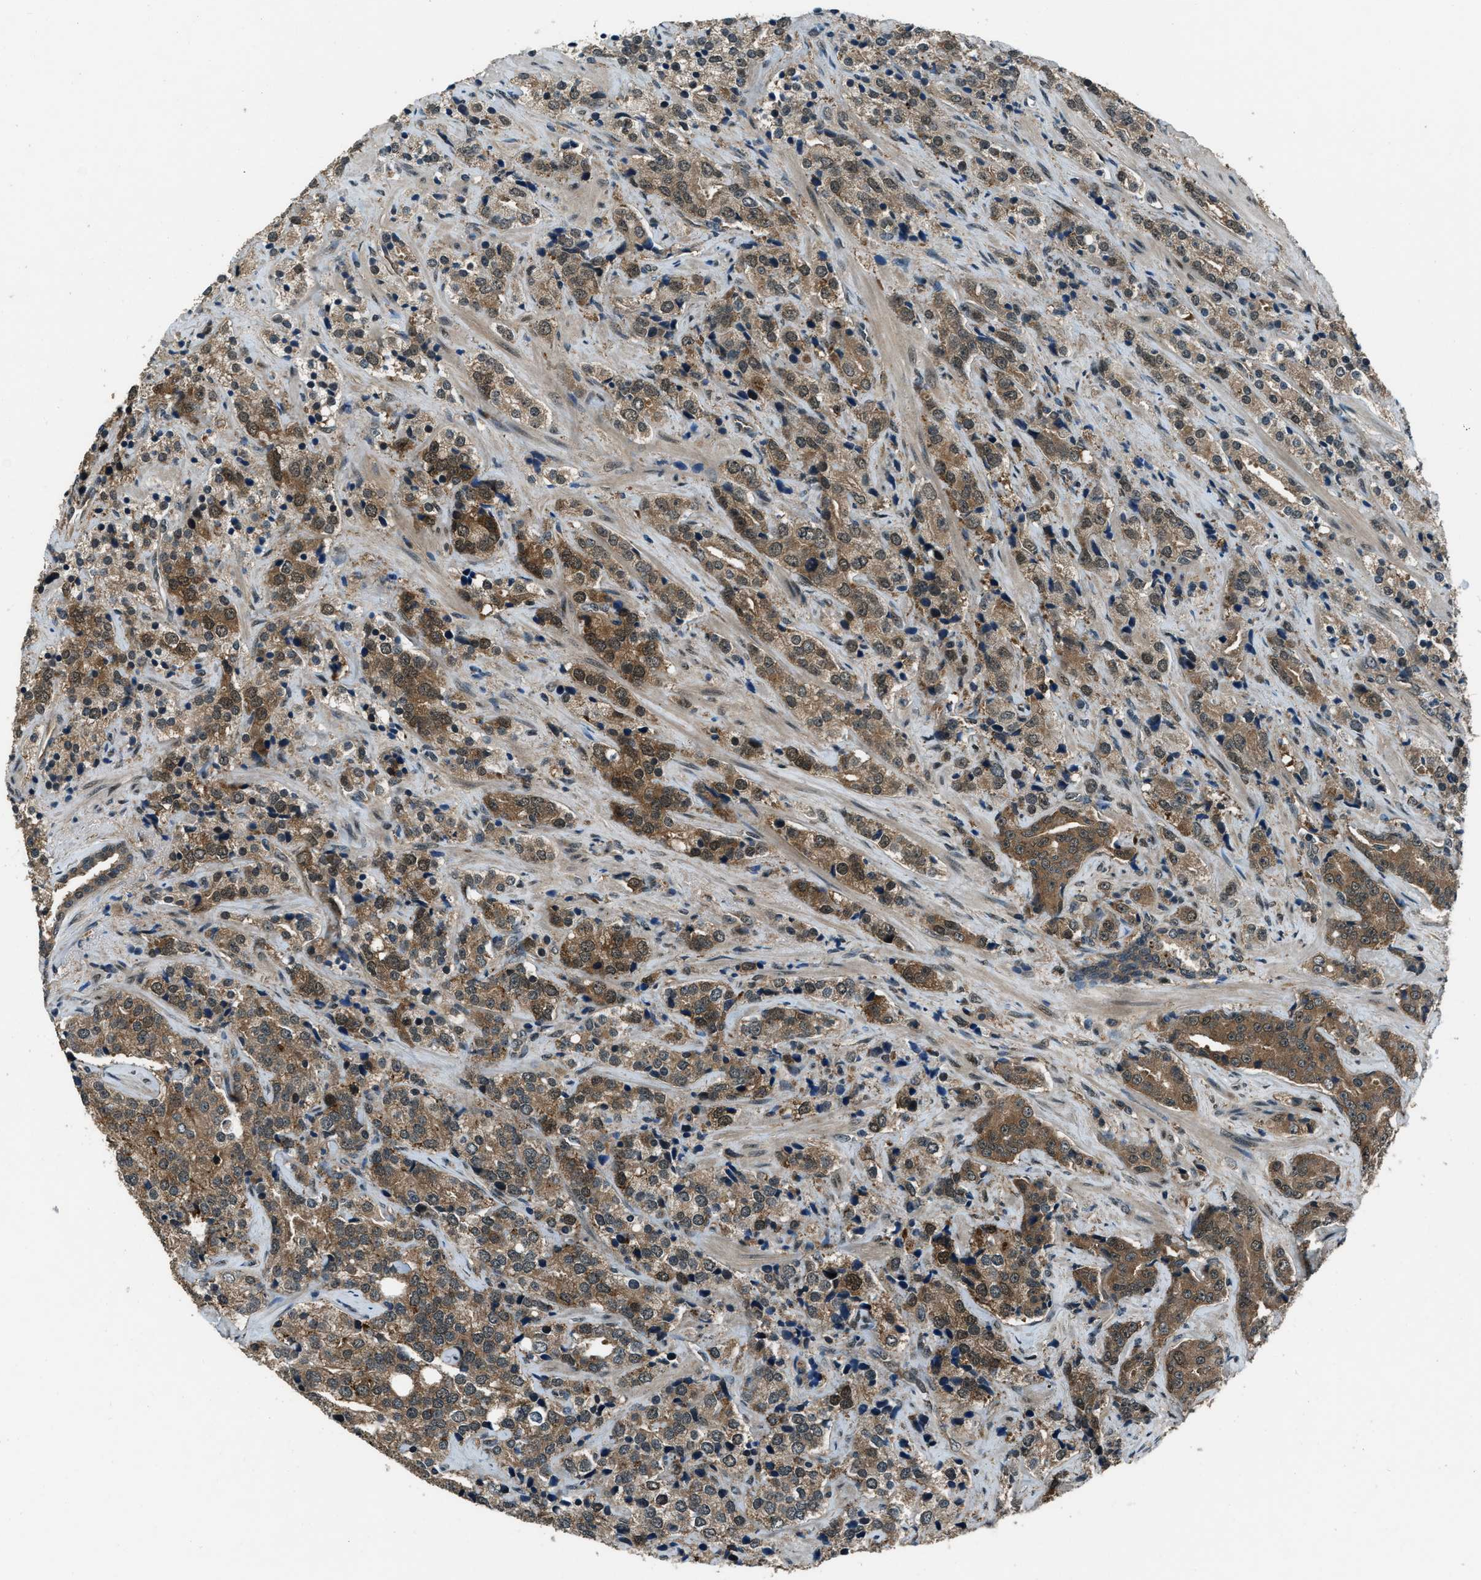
{"staining": {"intensity": "moderate", "quantity": ">75%", "location": "cytoplasmic/membranous"}, "tissue": "prostate cancer", "cell_type": "Tumor cells", "image_type": "cancer", "snomed": [{"axis": "morphology", "description": "Adenocarcinoma, High grade"}, {"axis": "topography", "description": "Prostate"}], "caption": "IHC (DAB) staining of human prostate cancer (adenocarcinoma (high-grade)) exhibits moderate cytoplasmic/membranous protein expression in about >75% of tumor cells.", "gene": "NUDCD3", "patient": {"sex": "male", "age": 71}}